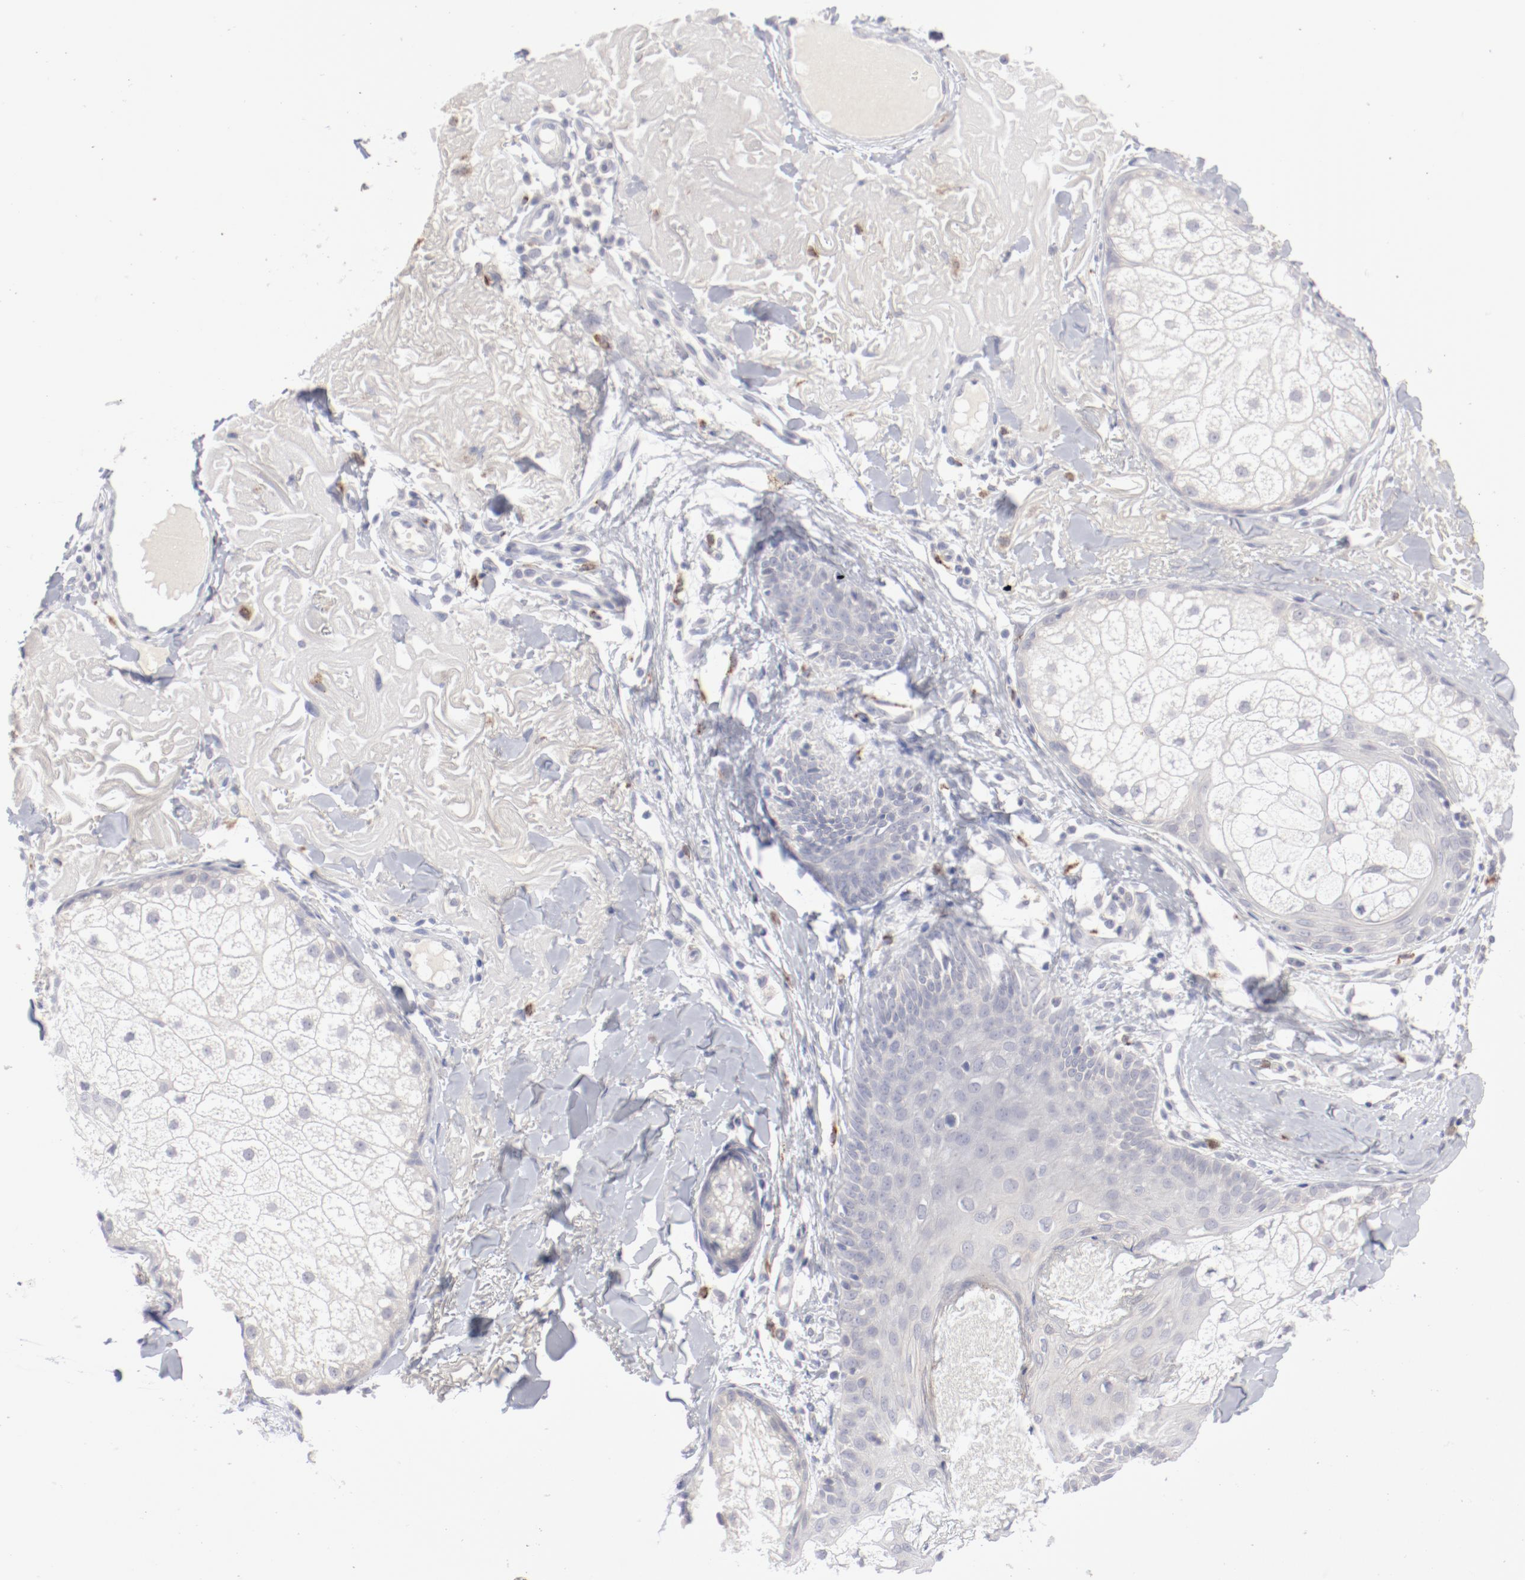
{"staining": {"intensity": "negative", "quantity": "none", "location": "none"}, "tissue": "skin cancer", "cell_type": "Tumor cells", "image_type": "cancer", "snomed": [{"axis": "morphology", "description": "Basal cell carcinoma"}, {"axis": "topography", "description": "Skin"}], "caption": "Immunohistochemistry (IHC) histopathology image of human skin cancer stained for a protein (brown), which displays no positivity in tumor cells.", "gene": "SH3BGR", "patient": {"sex": "male", "age": 74}}